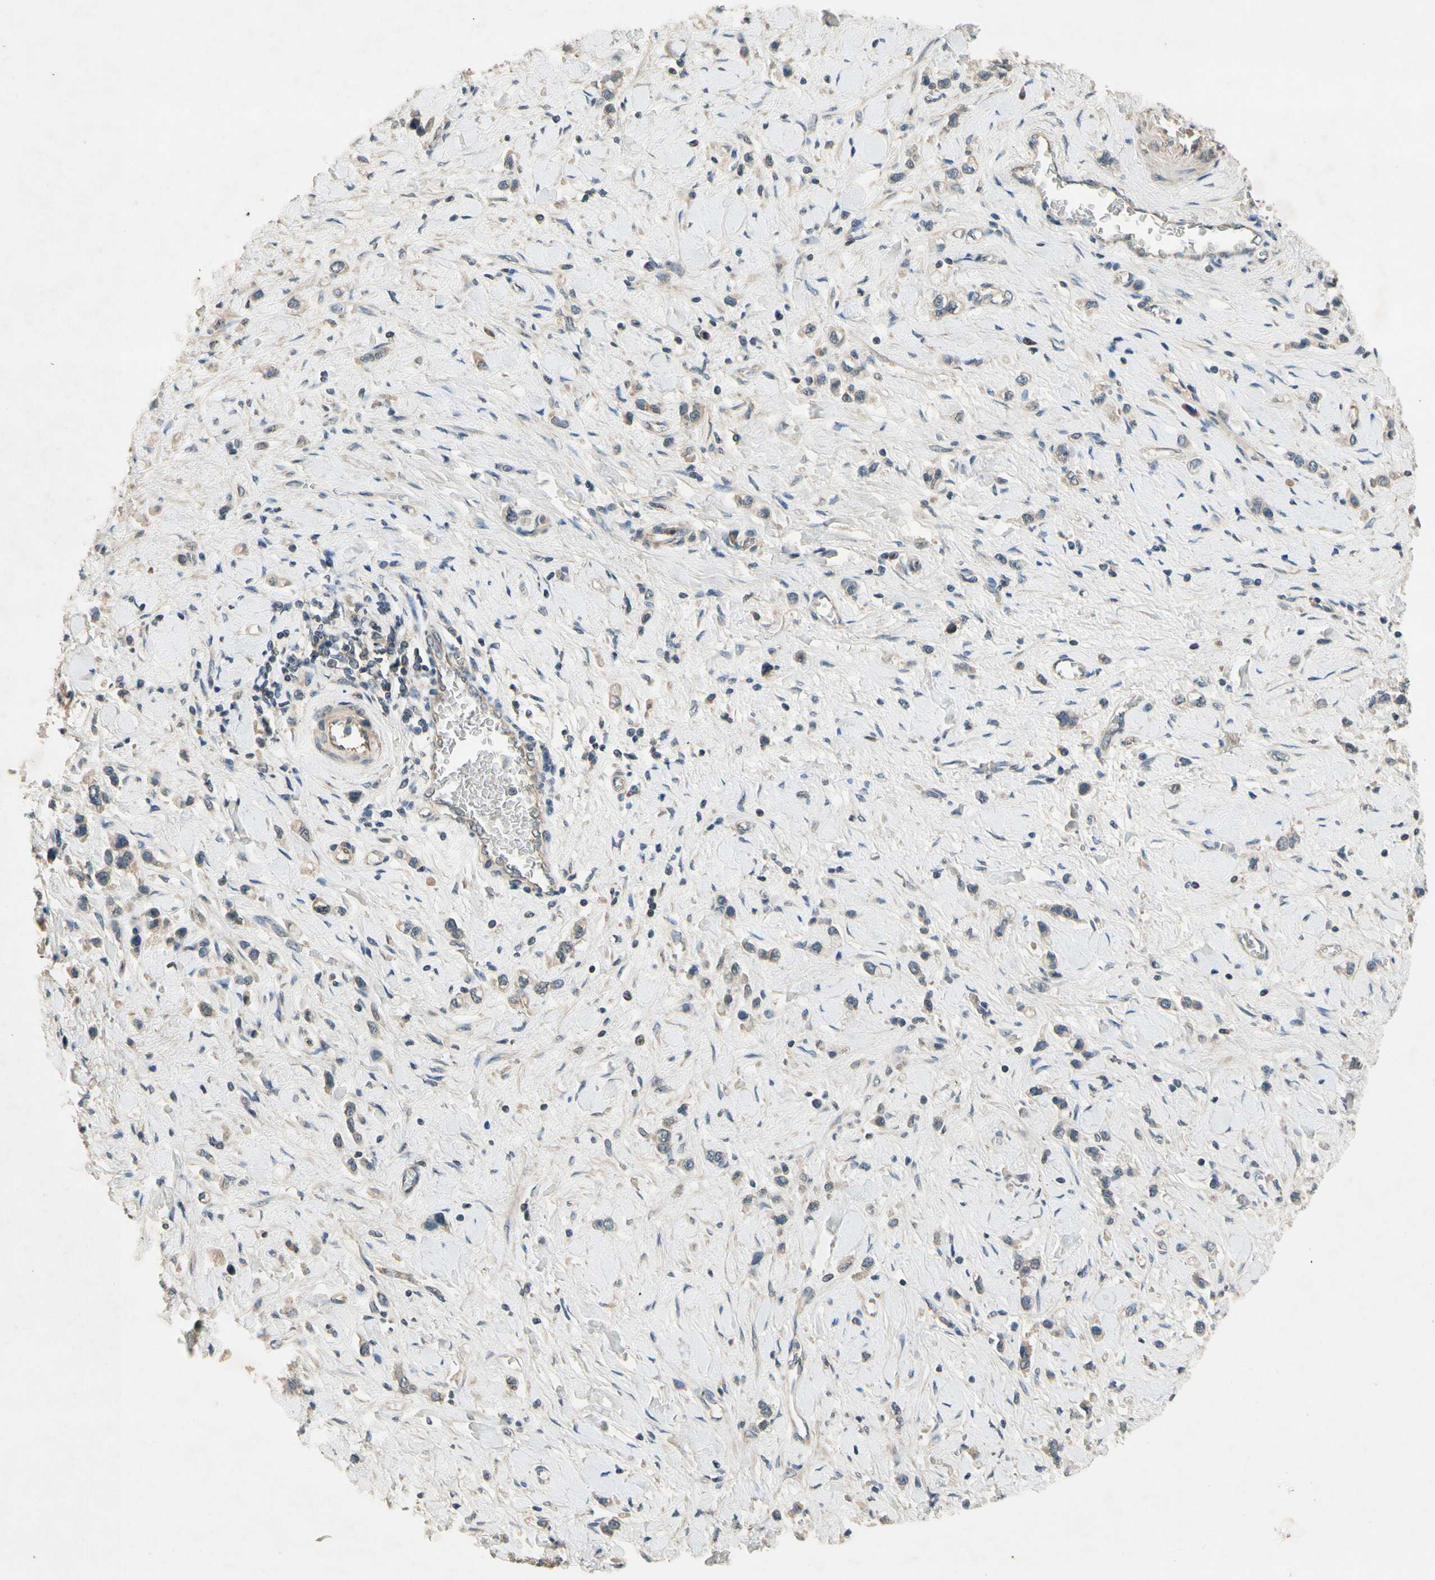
{"staining": {"intensity": "weak", "quantity": "25%-75%", "location": "cytoplasmic/membranous"}, "tissue": "stomach cancer", "cell_type": "Tumor cells", "image_type": "cancer", "snomed": [{"axis": "morphology", "description": "Normal tissue, NOS"}, {"axis": "morphology", "description": "Adenocarcinoma, NOS"}, {"axis": "topography", "description": "Stomach, upper"}, {"axis": "topography", "description": "Stomach"}], "caption": "Immunohistochemistry (IHC) of stomach cancer demonstrates low levels of weak cytoplasmic/membranous expression in approximately 25%-75% of tumor cells. (Stains: DAB in brown, nuclei in blue, Microscopy: brightfield microscopy at high magnification).", "gene": "ALKBH3", "patient": {"sex": "female", "age": 65}}